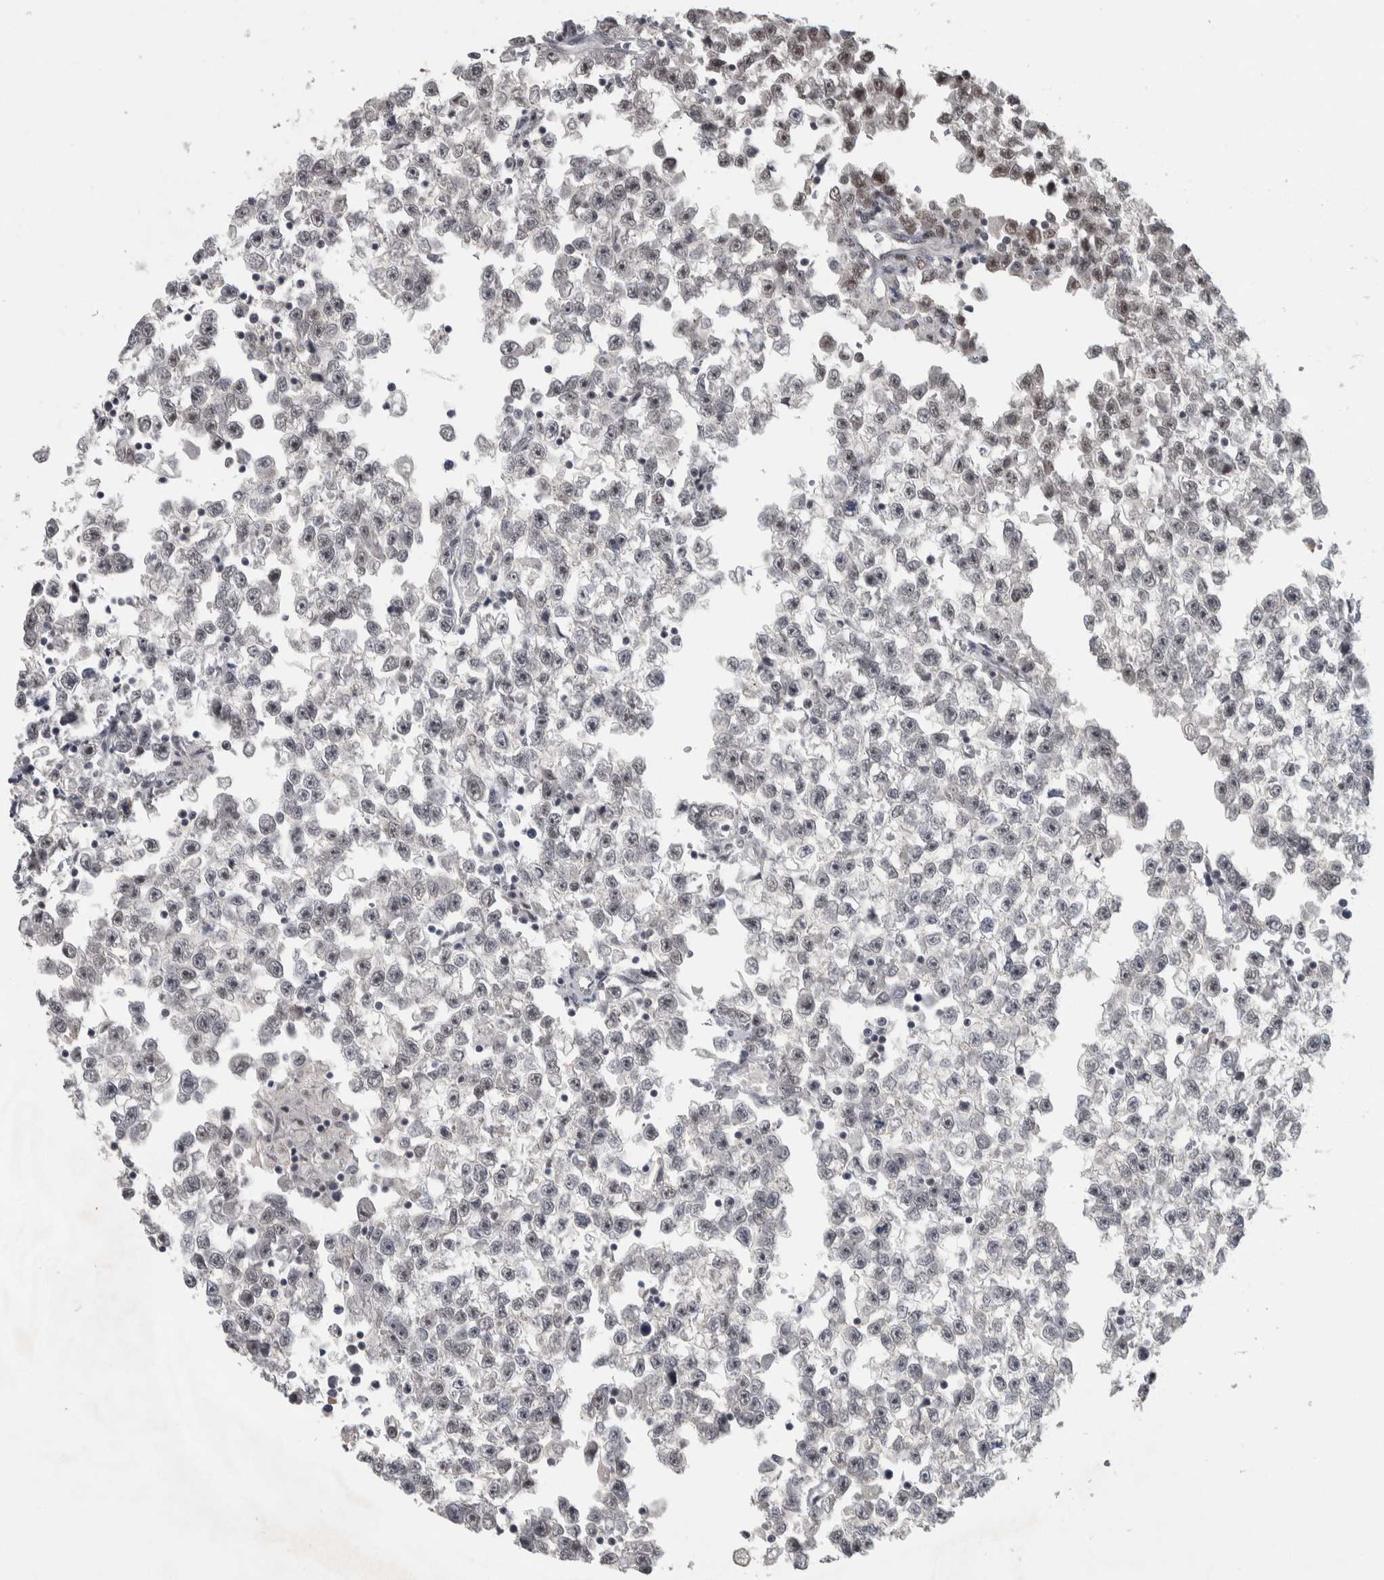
{"staining": {"intensity": "weak", "quantity": "<25%", "location": "nuclear"}, "tissue": "testis cancer", "cell_type": "Tumor cells", "image_type": "cancer", "snomed": [{"axis": "morphology", "description": "Seminoma, NOS"}, {"axis": "morphology", "description": "Carcinoma, Embryonal, NOS"}, {"axis": "topography", "description": "Testis"}], "caption": "This is an immunohistochemistry histopathology image of human testis cancer. There is no staining in tumor cells.", "gene": "DDX42", "patient": {"sex": "male", "age": 51}}